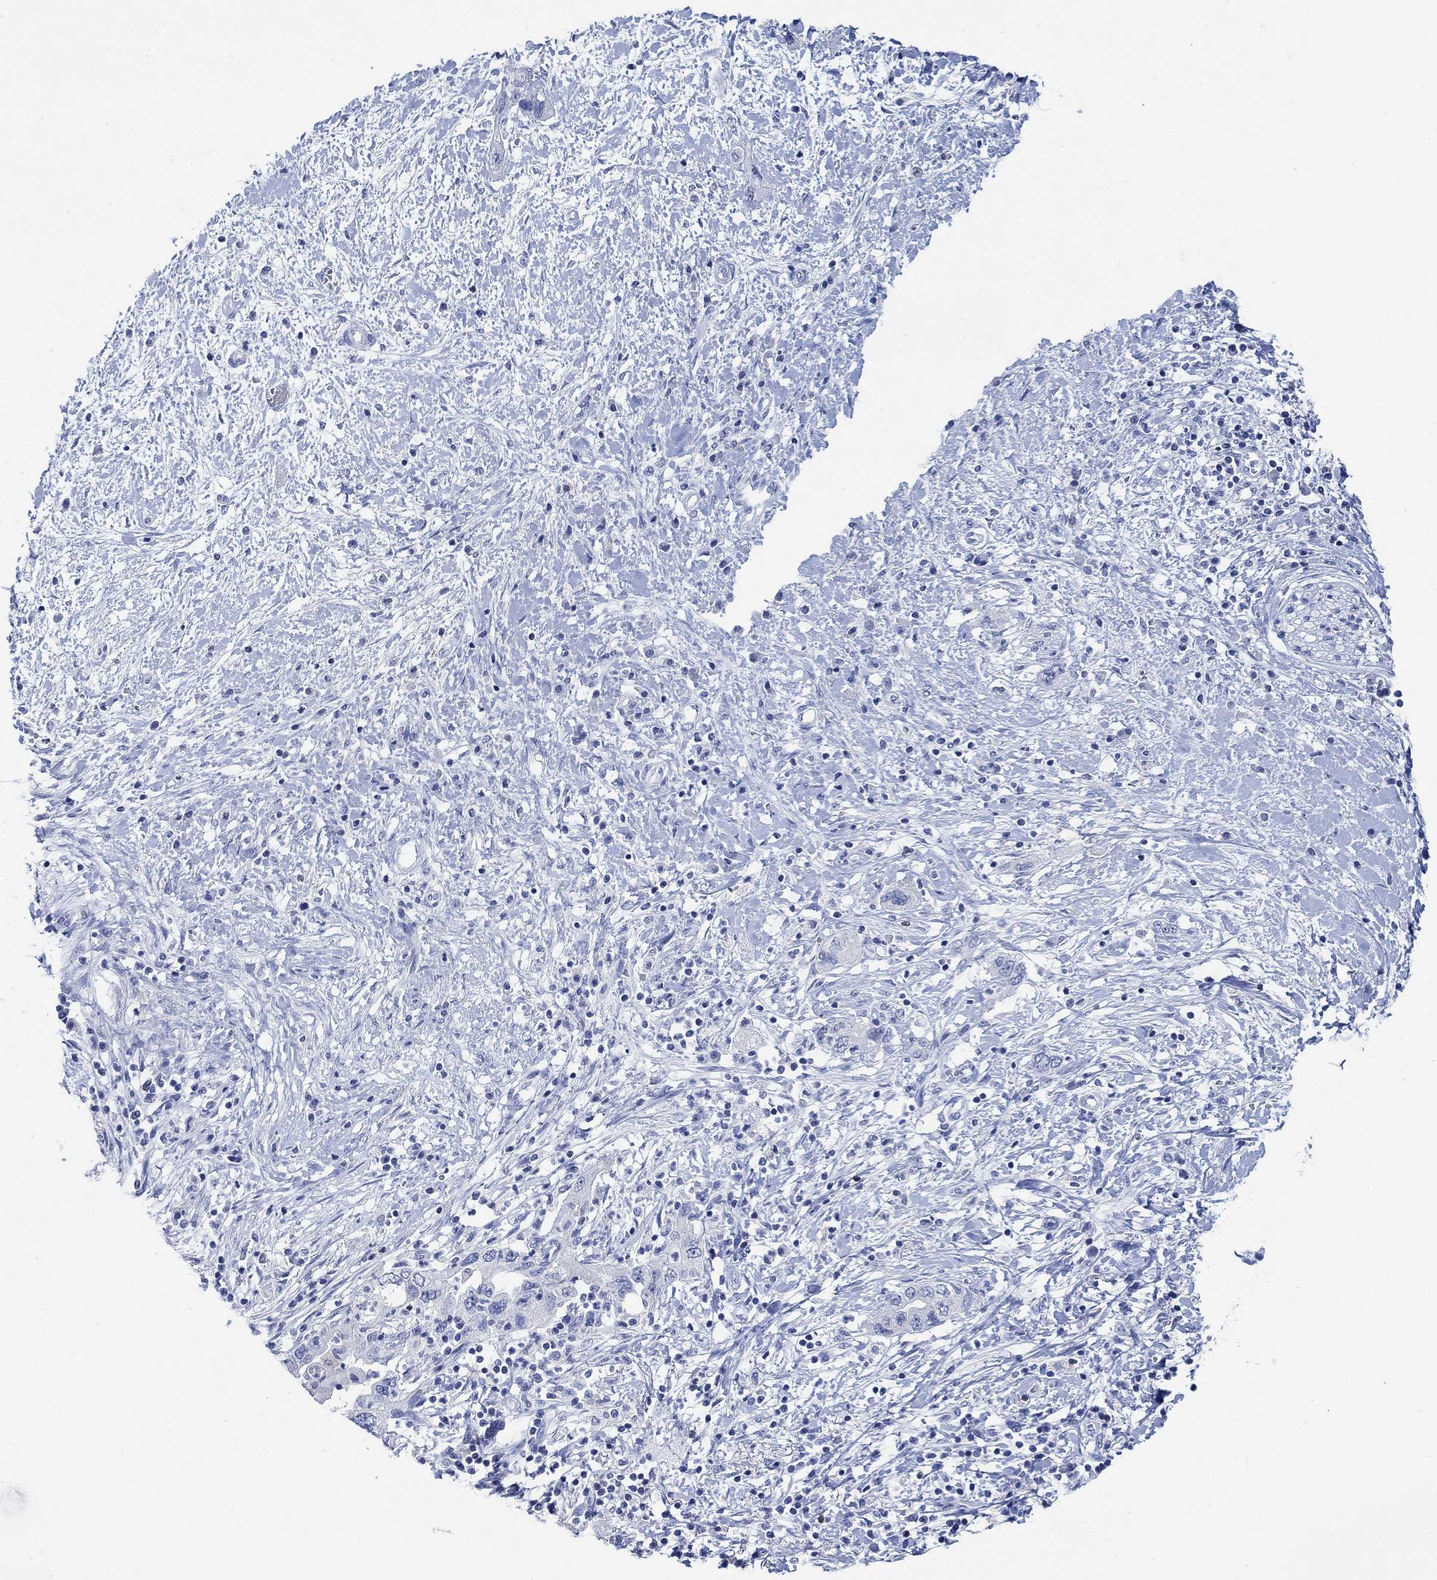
{"staining": {"intensity": "negative", "quantity": "none", "location": "none"}, "tissue": "pancreatic cancer", "cell_type": "Tumor cells", "image_type": "cancer", "snomed": [{"axis": "morphology", "description": "Adenocarcinoma, NOS"}, {"axis": "topography", "description": "Pancreas"}], "caption": "DAB (3,3'-diaminobenzidine) immunohistochemical staining of human pancreatic cancer (adenocarcinoma) demonstrates no significant staining in tumor cells. (DAB IHC, high magnification).", "gene": "PPP1R17", "patient": {"sex": "female", "age": 73}}